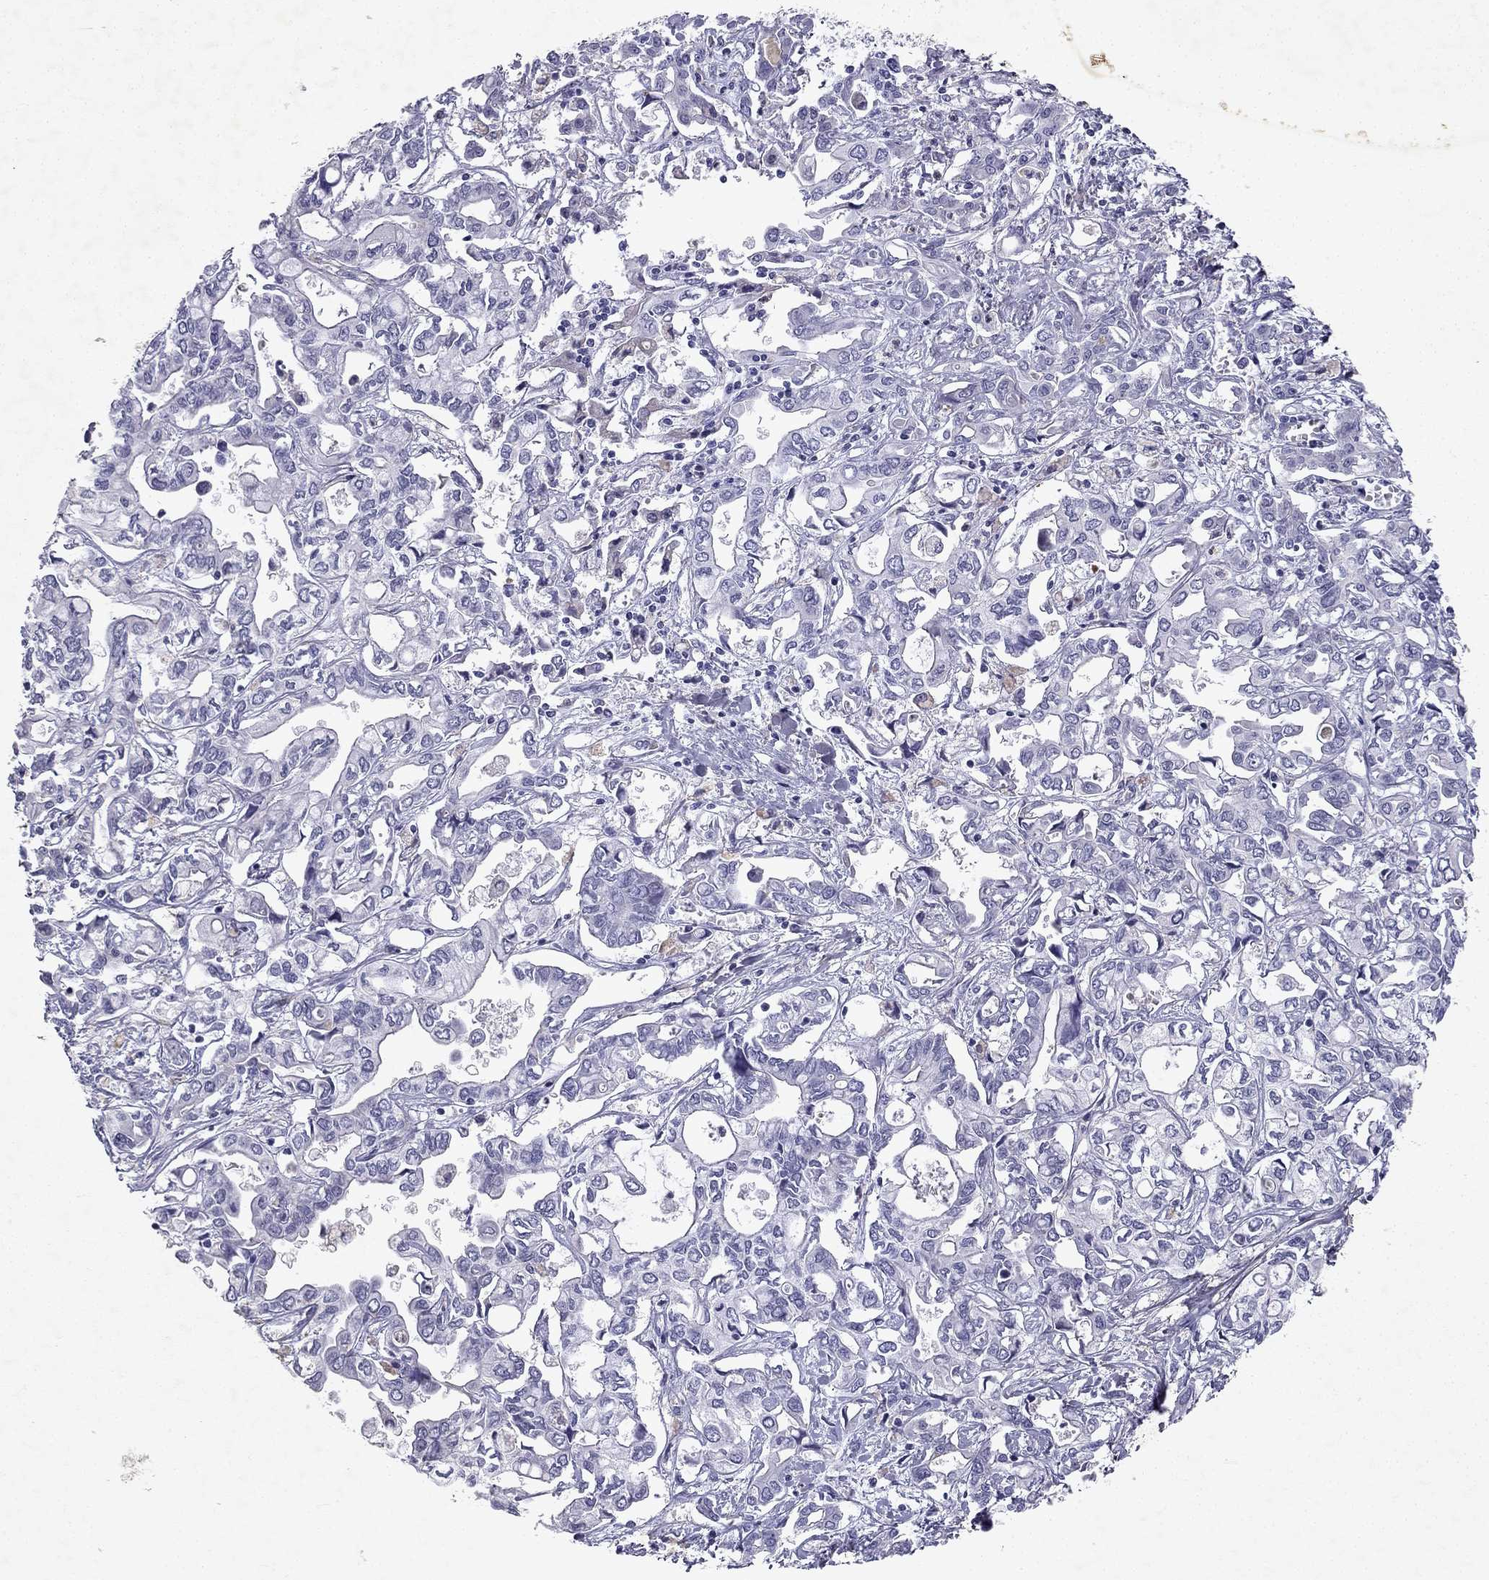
{"staining": {"intensity": "negative", "quantity": "none", "location": "none"}, "tissue": "liver cancer", "cell_type": "Tumor cells", "image_type": "cancer", "snomed": [{"axis": "morphology", "description": "Cholangiocarcinoma"}, {"axis": "topography", "description": "Liver"}], "caption": "A photomicrograph of human liver cancer (cholangiocarcinoma) is negative for staining in tumor cells.", "gene": "SLC6A4", "patient": {"sex": "female", "age": 64}}